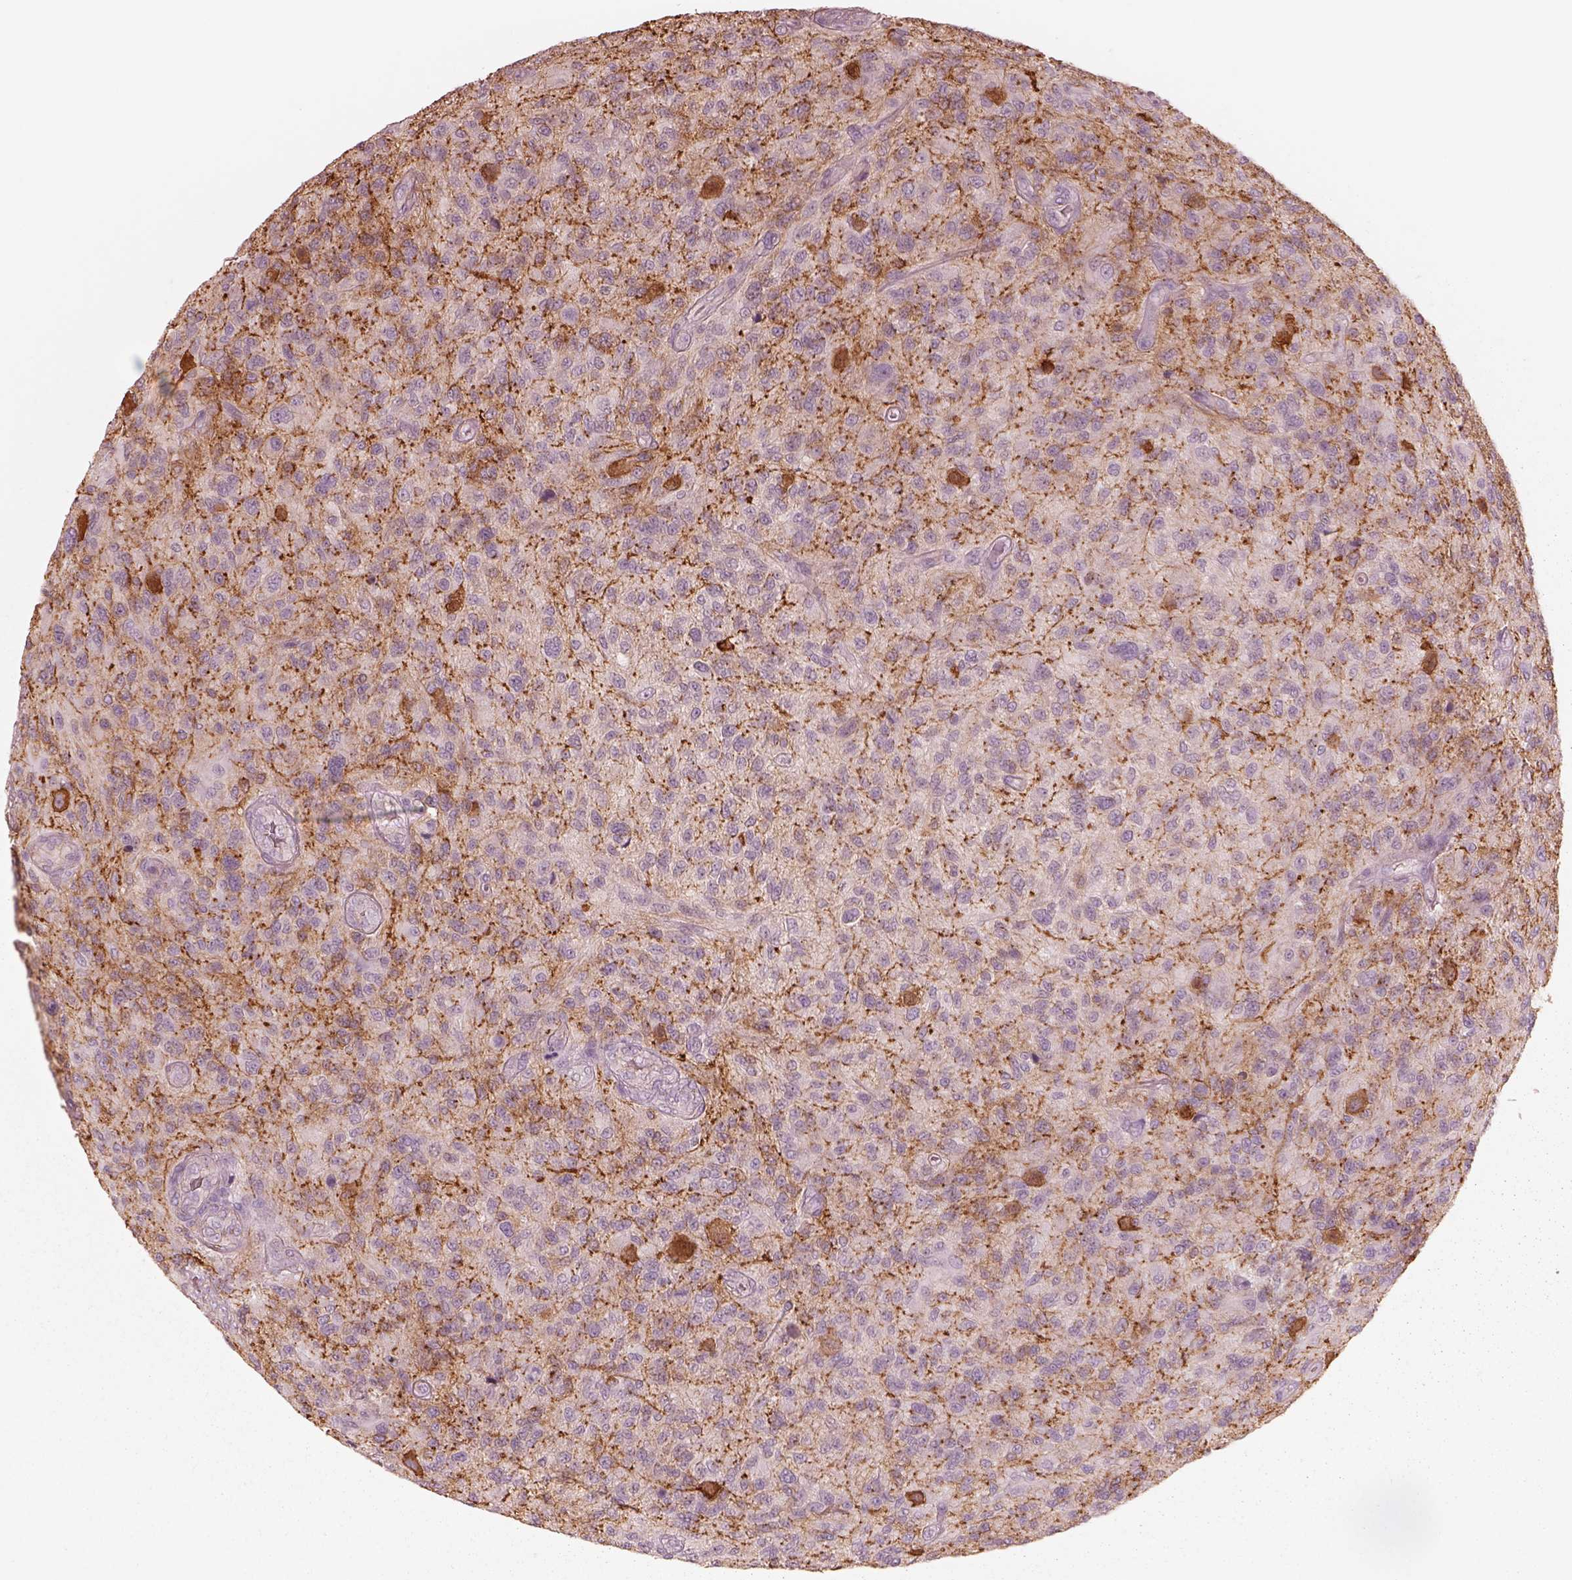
{"staining": {"intensity": "negative", "quantity": "none", "location": "none"}, "tissue": "glioma", "cell_type": "Tumor cells", "image_type": "cancer", "snomed": [{"axis": "morphology", "description": "Glioma, malignant, High grade"}, {"axis": "topography", "description": "Brain"}], "caption": "IHC micrograph of neoplastic tissue: high-grade glioma (malignant) stained with DAB exhibits no significant protein expression in tumor cells.", "gene": "GPRIN1", "patient": {"sex": "male", "age": 47}}